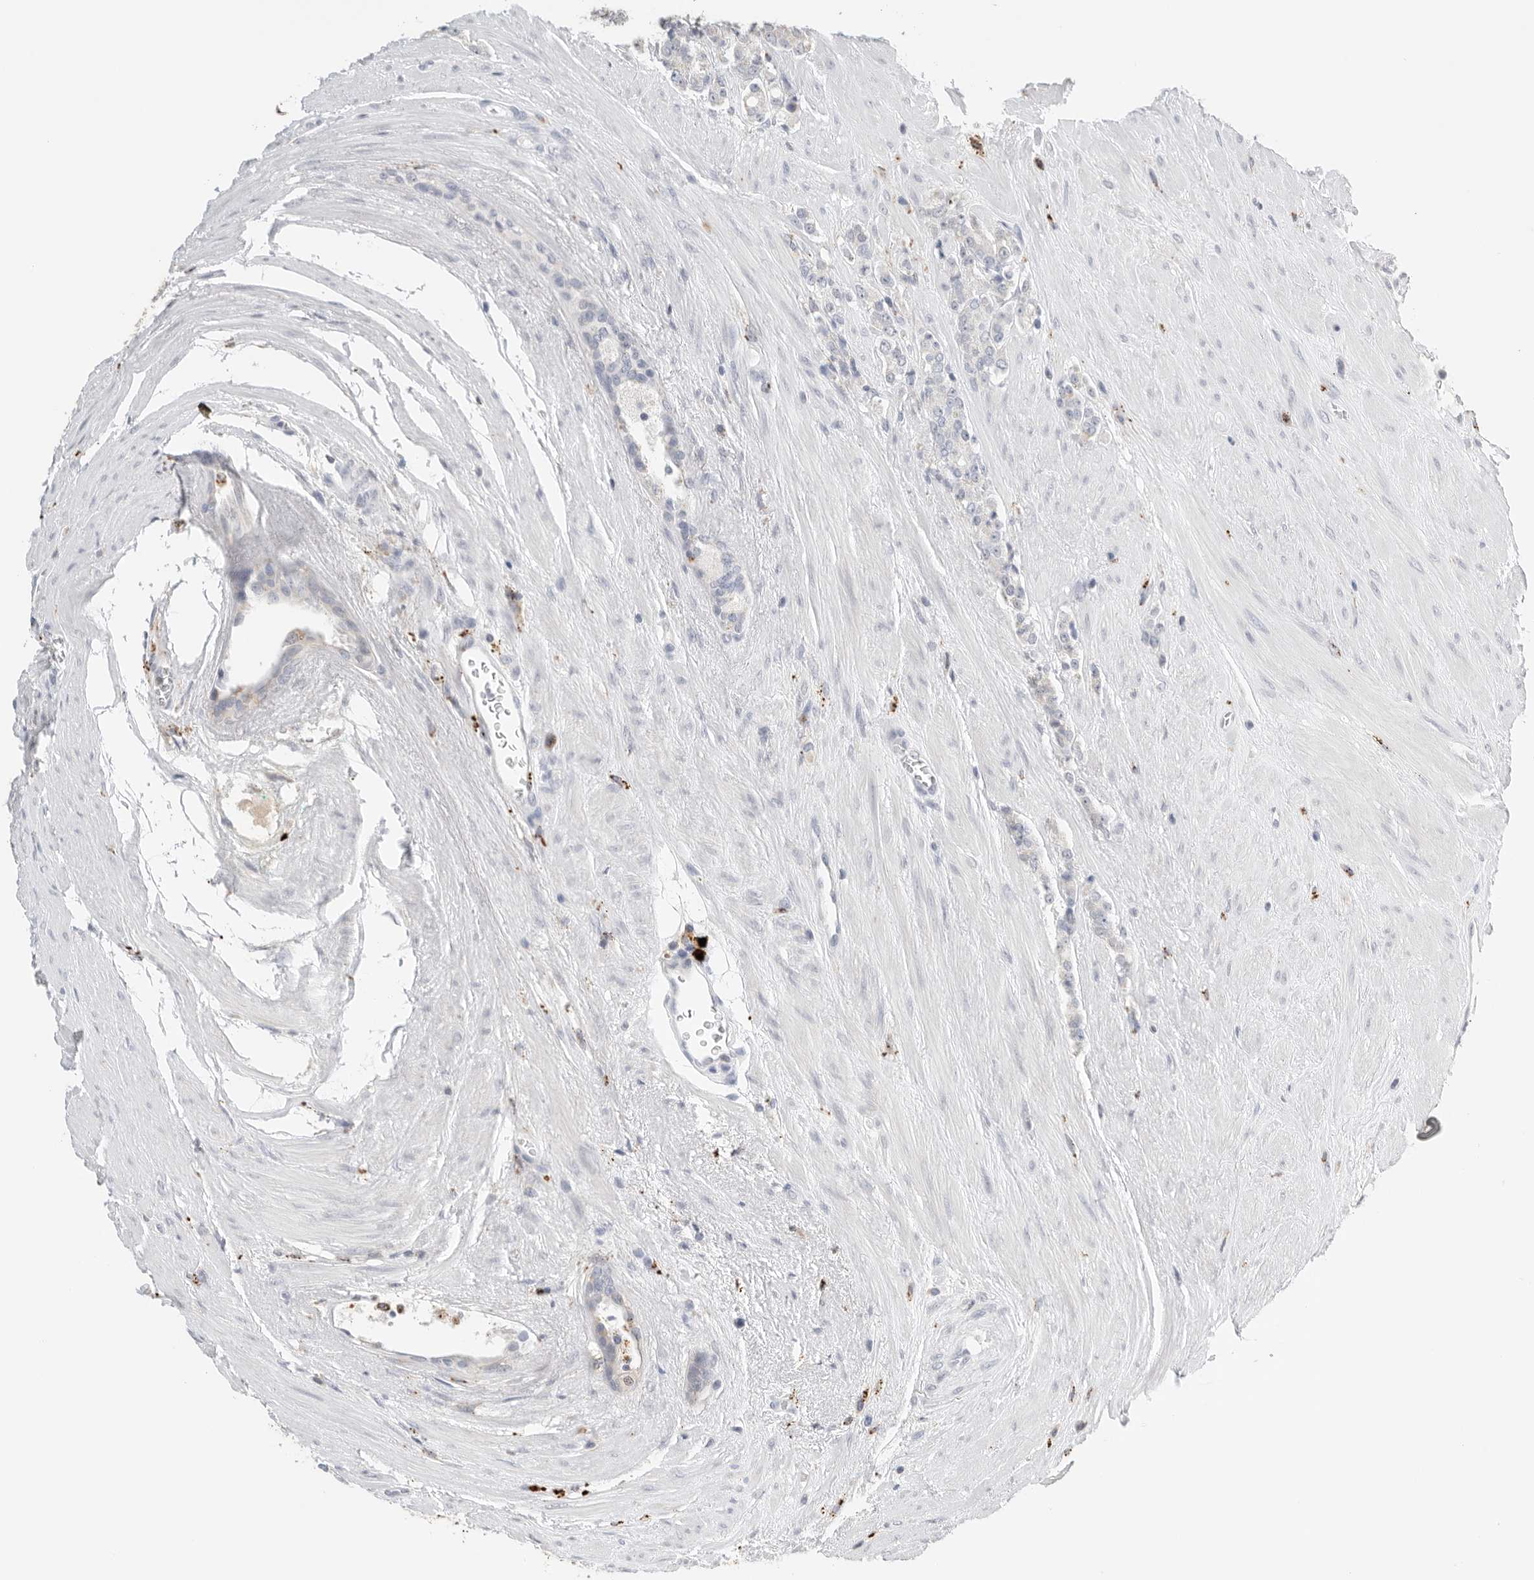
{"staining": {"intensity": "negative", "quantity": "none", "location": "none"}, "tissue": "prostate cancer", "cell_type": "Tumor cells", "image_type": "cancer", "snomed": [{"axis": "morphology", "description": "Adenocarcinoma, High grade"}, {"axis": "topography", "description": "Prostate"}], "caption": "This micrograph is of prostate cancer (adenocarcinoma (high-grade)) stained with IHC to label a protein in brown with the nuclei are counter-stained blue. There is no staining in tumor cells.", "gene": "GGH", "patient": {"sex": "male", "age": 71}}